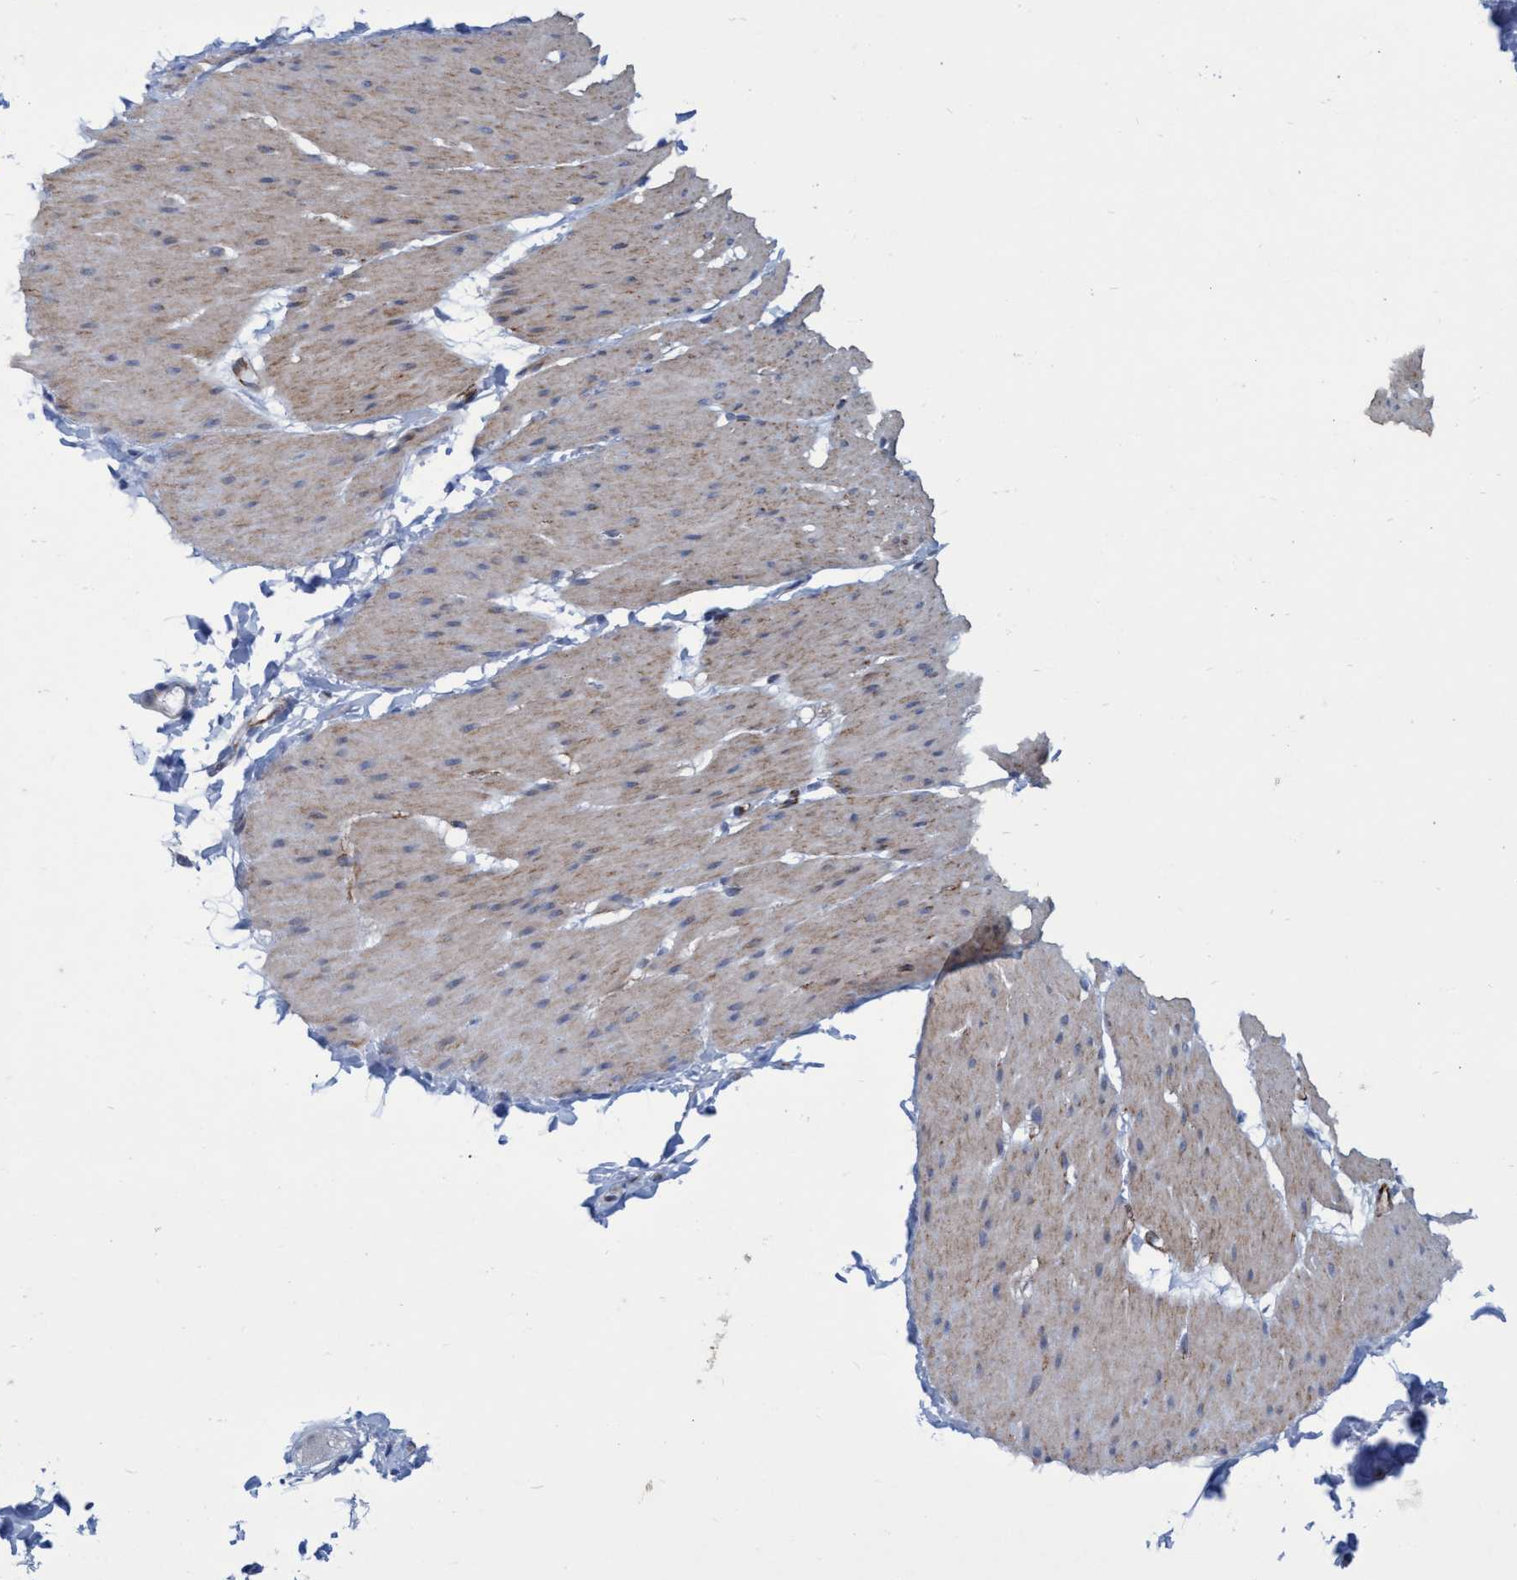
{"staining": {"intensity": "weak", "quantity": "25%-75%", "location": "cytoplasmic/membranous"}, "tissue": "smooth muscle", "cell_type": "Smooth muscle cells", "image_type": "normal", "snomed": [{"axis": "morphology", "description": "Normal tissue, NOS"}, {"axis": "topography", "description": "Smooth muscle"}, {"axis": "topography", "description": "Colon"}], "caption": "Weak cytoplasmic/membranous protein expression is identified in approximately 25%-75% of smooth muscle cells in smooth muscle. (DAB (3,3'-diaminobenzidine) IHC, brown staining for protein, blue staining for nuclei).", "gene": "SLC43A2", "patient": {"sex": "male", "age": 67}}